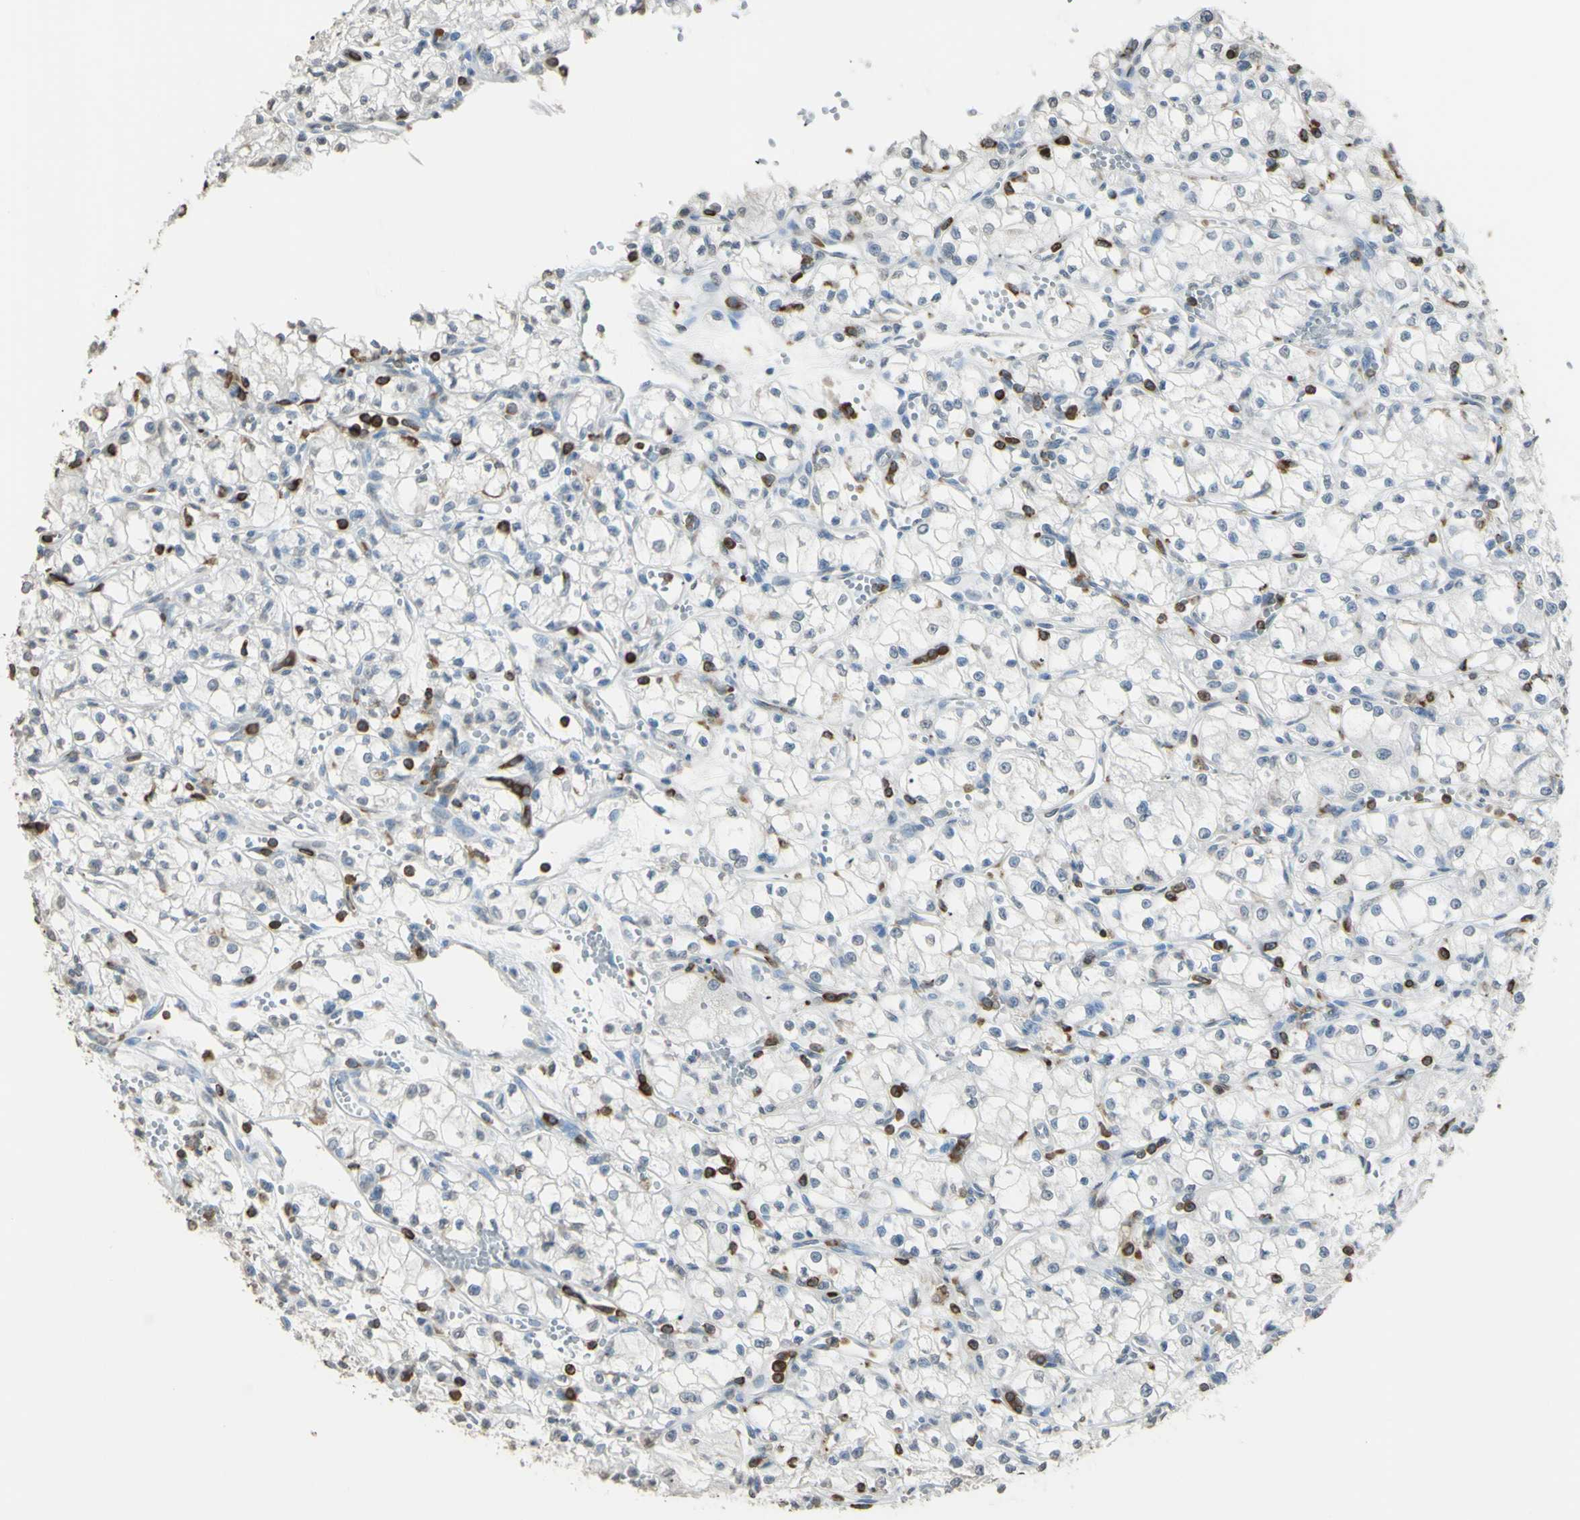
{"staining": {"intensity": "negative", "quantity": "none", "location": "none"}, "tissue": "renal cancer", "cell_type": "Tumor cells", "image_type": "cancer", "snomed": [{"axis": "morphology", "description": "Normal tissue, NOS"}, {"axis": "morphology", "description": "Adenocarcinoma, NOS"}, {"axis": "topography", "description": "Kidney"}], "caption": "This is an immunohistochemistry photomicrograph of human adenocarcinoma (renal). There is no positivity in tumor cells.", "gene": "PSTPIP1", "patient": {"sex": "male", "age": 59}}